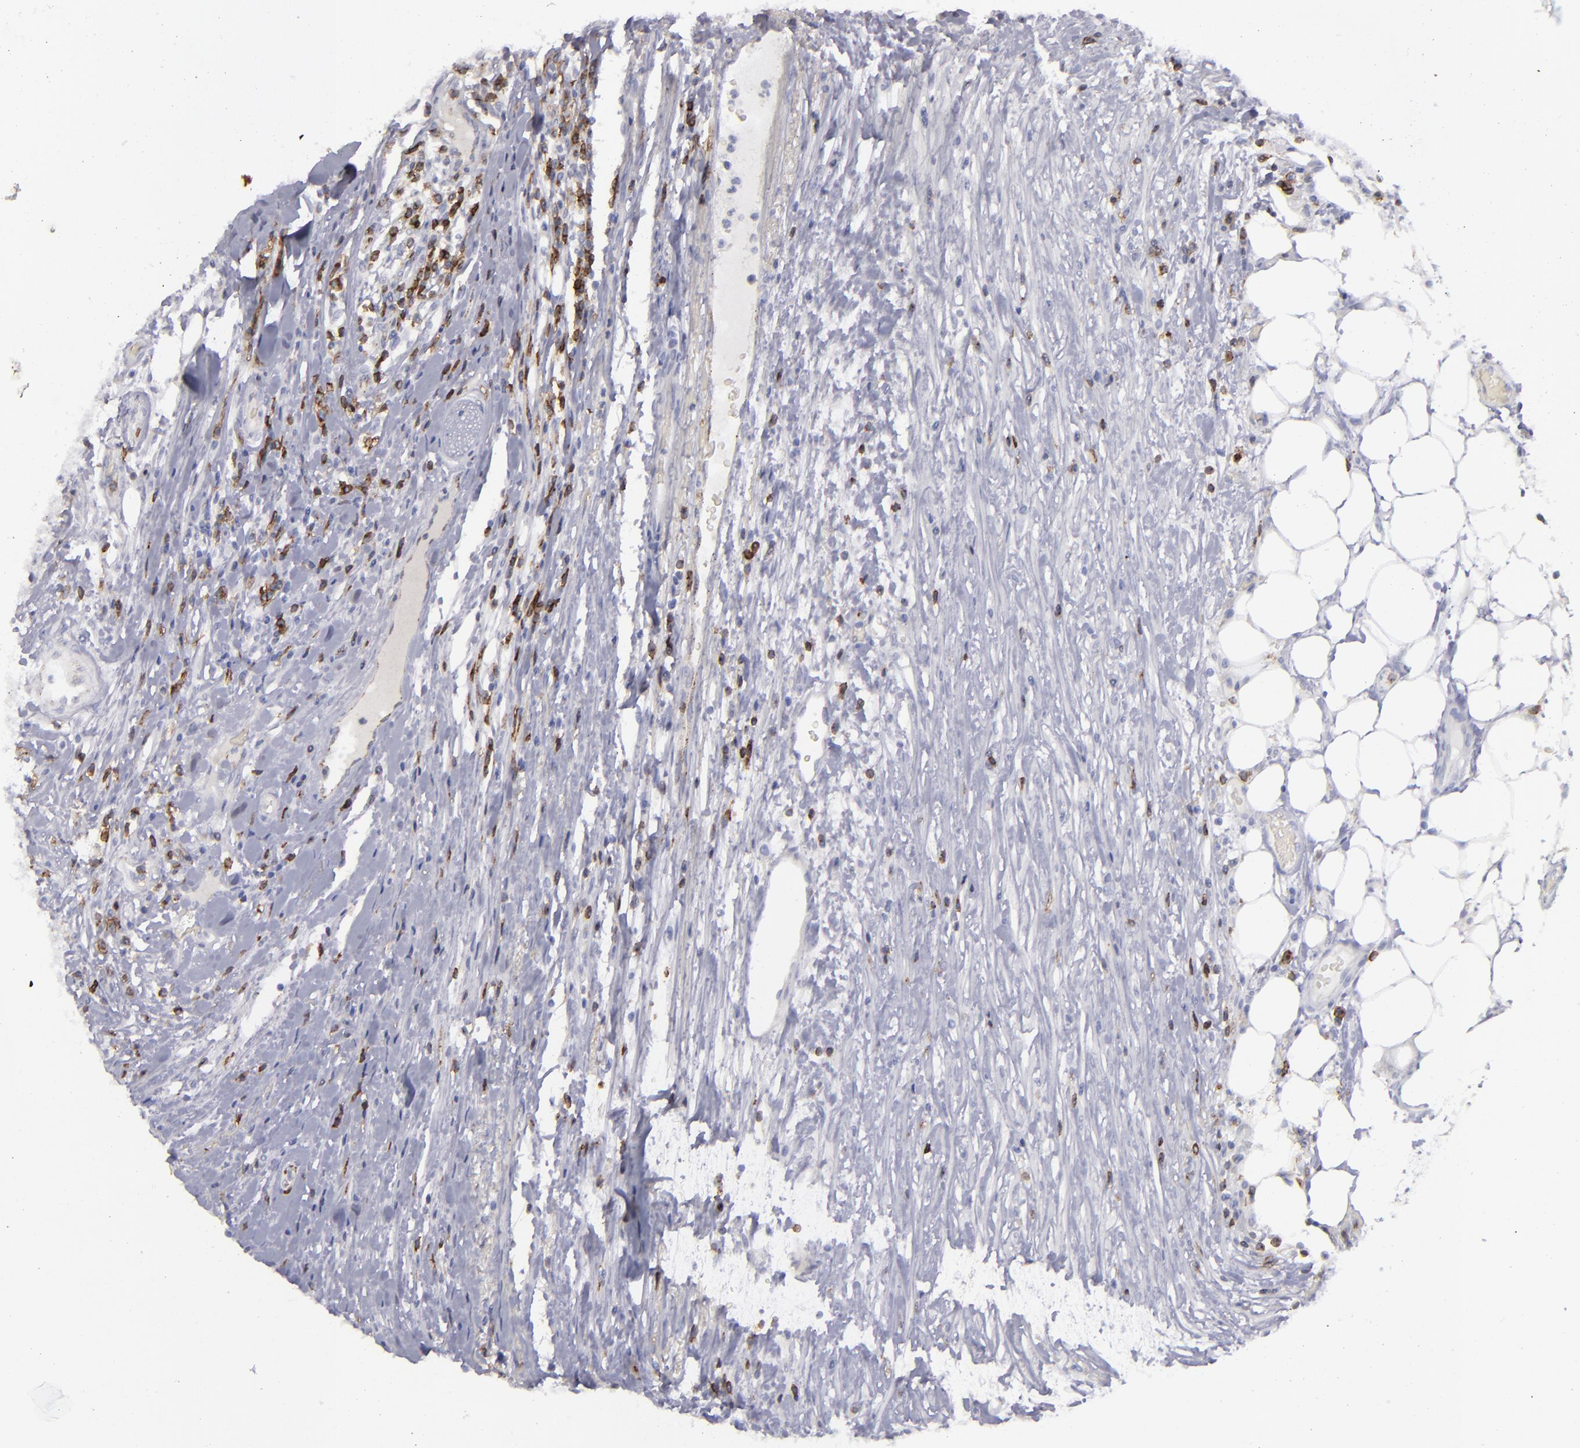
{"staining": {"intensity": "negative", "quantity": "none", "location": "none"}, "tissue": "colorectal cancer", "cell_type": "Tumor cells", "image_type": "cancer", "snomed": [{"axis": "morphology", "description": "Adenocarcinoma, NOS"}, {"axis": "topography", "description": "Colon"}], "caption": "The micrograph shows no significant positivity in tumor cells of colorectal cancer (adenocarcinoma).", "gene": "CD27", "patient": {"sex": "female", "age": 53}}